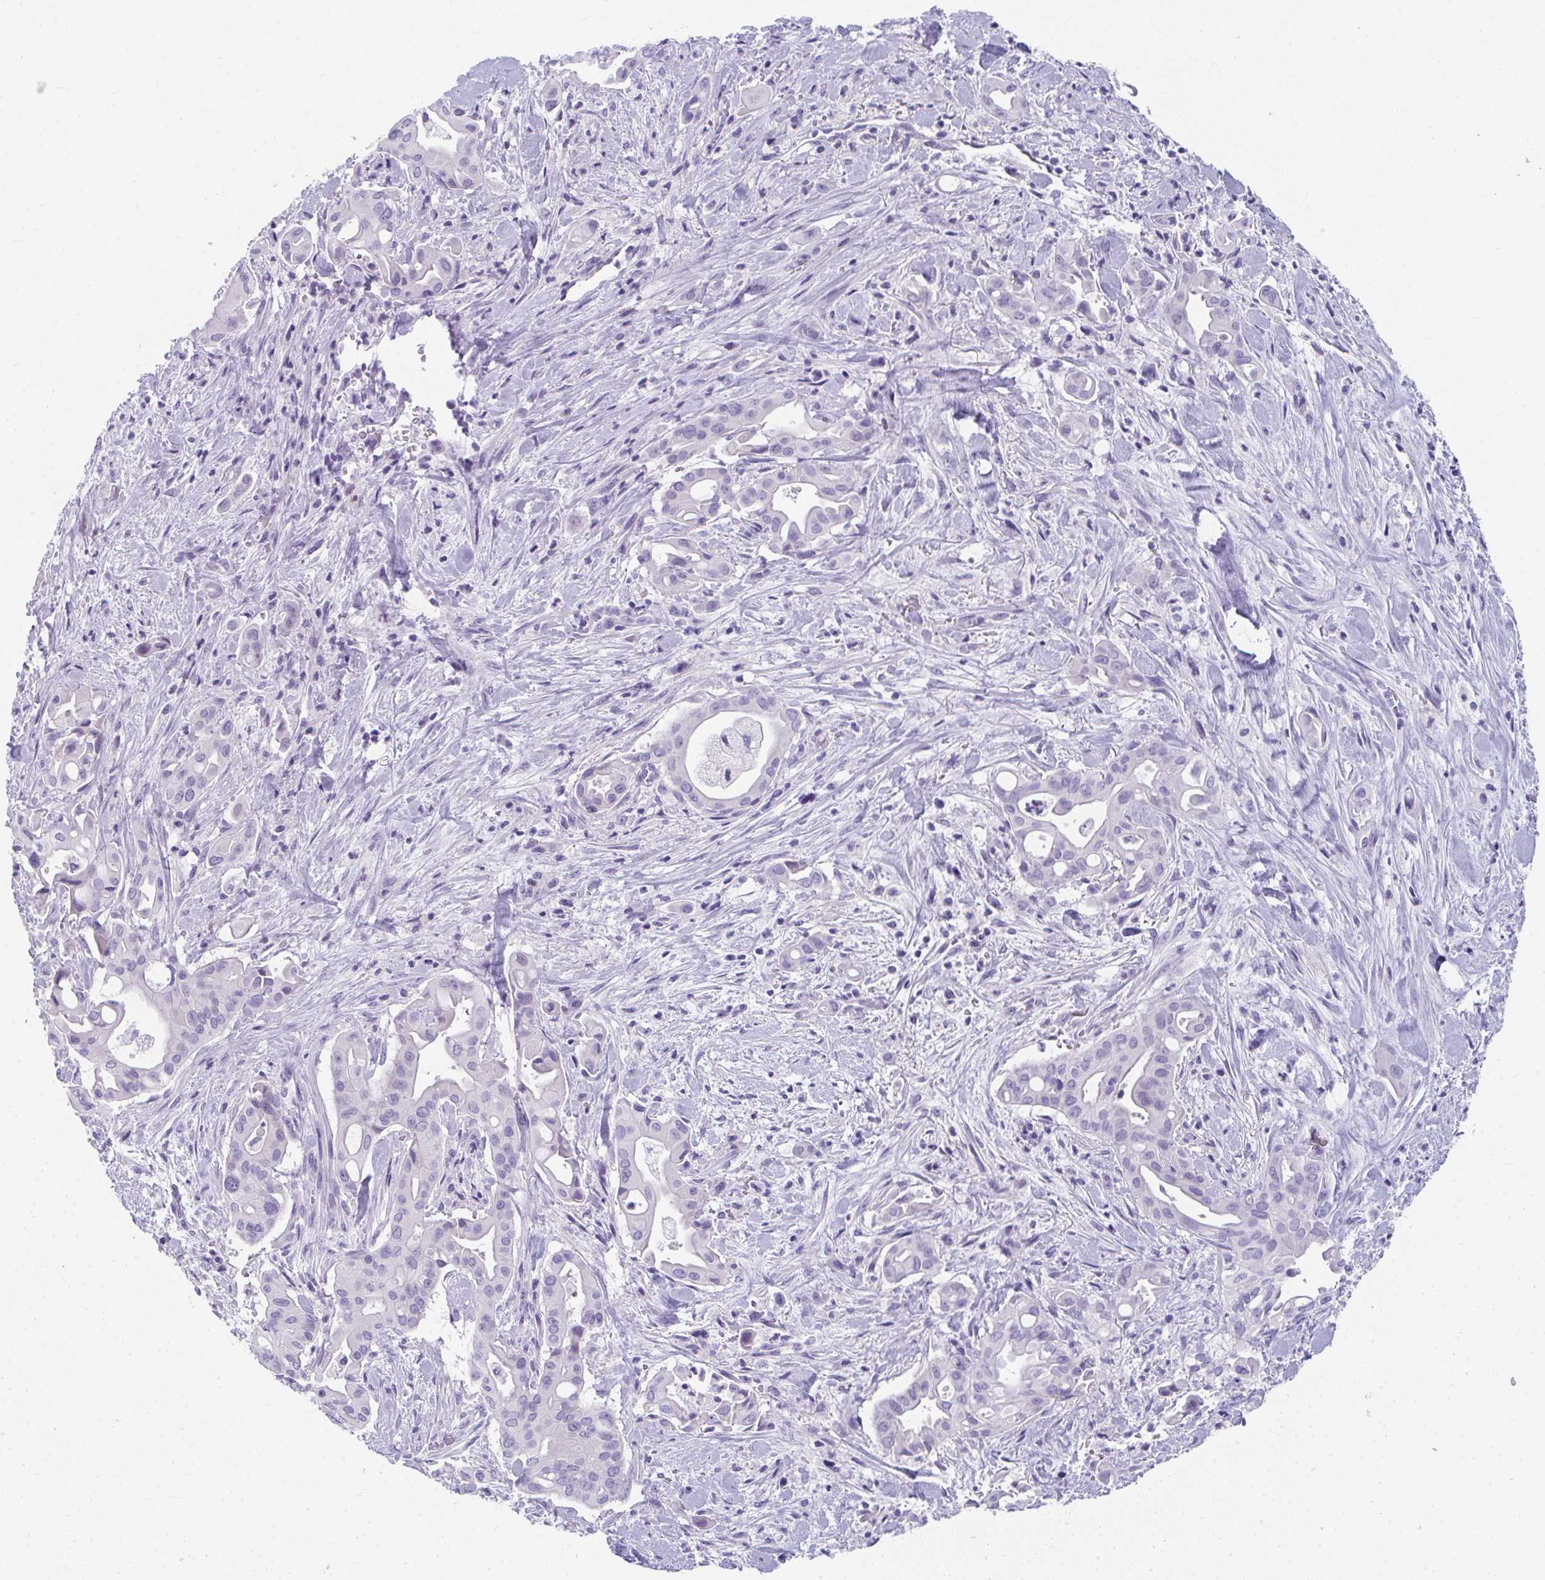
{"staining": {"intensity": "negative", "quantity": "none", "location": "none"}, "tissue": "liver cancer", "cell_type": "Tumor cells", "image_type": "cancer", "snomed": [{"axis": "morphology", "description": "Cholangiocarcinoma"}, {"axis": "topography", "description": "Liver"}], "caption": "This is an IHC image of human cholangiocarcinoma (liver). There is no expression in tumor cells.", "gene": "TTC30B", "patient": {"sex": "female", "age": 68}}